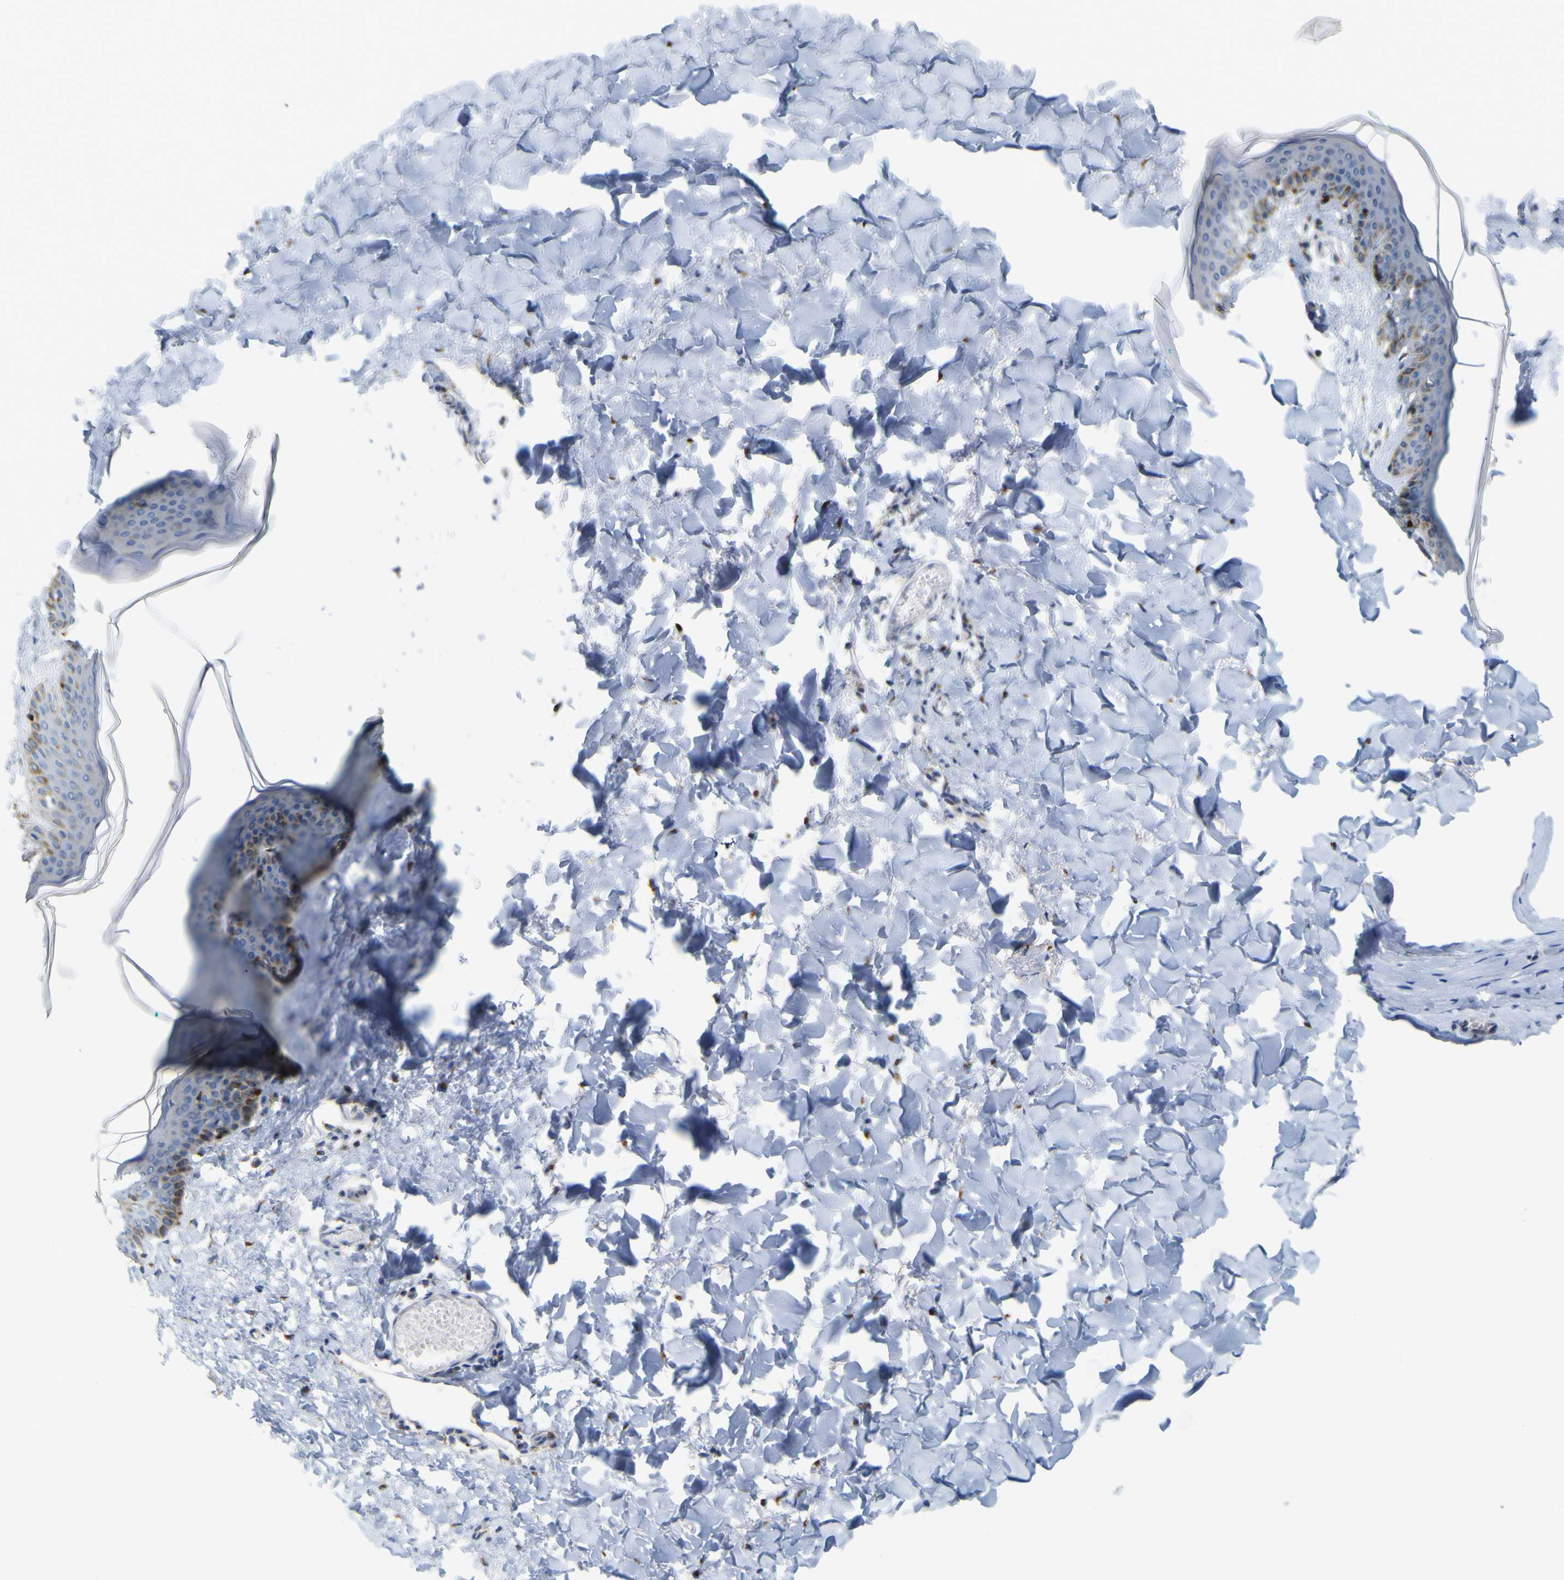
{"staining": {"intensity": "moderate", "quantity": "<25%", "location": "cytoplasmic/membranous"}, "tissue": "skin", "cell_type": "Fibroblasts", "image_type": "normal", "snomed": [{"axis": "morphology", "description": "Normal tissue, NOS"}, {"axis": "topography", "description": "Skin"}], "caption": "This image reveals normal skin stained with immunohistochemistry (IHC) to label a protein in brown. The cytoplasmic/membranous of fibroblasts show moderate positivity for the protein. Nuclei are counter-stained blue.", "gene": "IGF2R", "patient": {"sex": "female", "age": 17}}